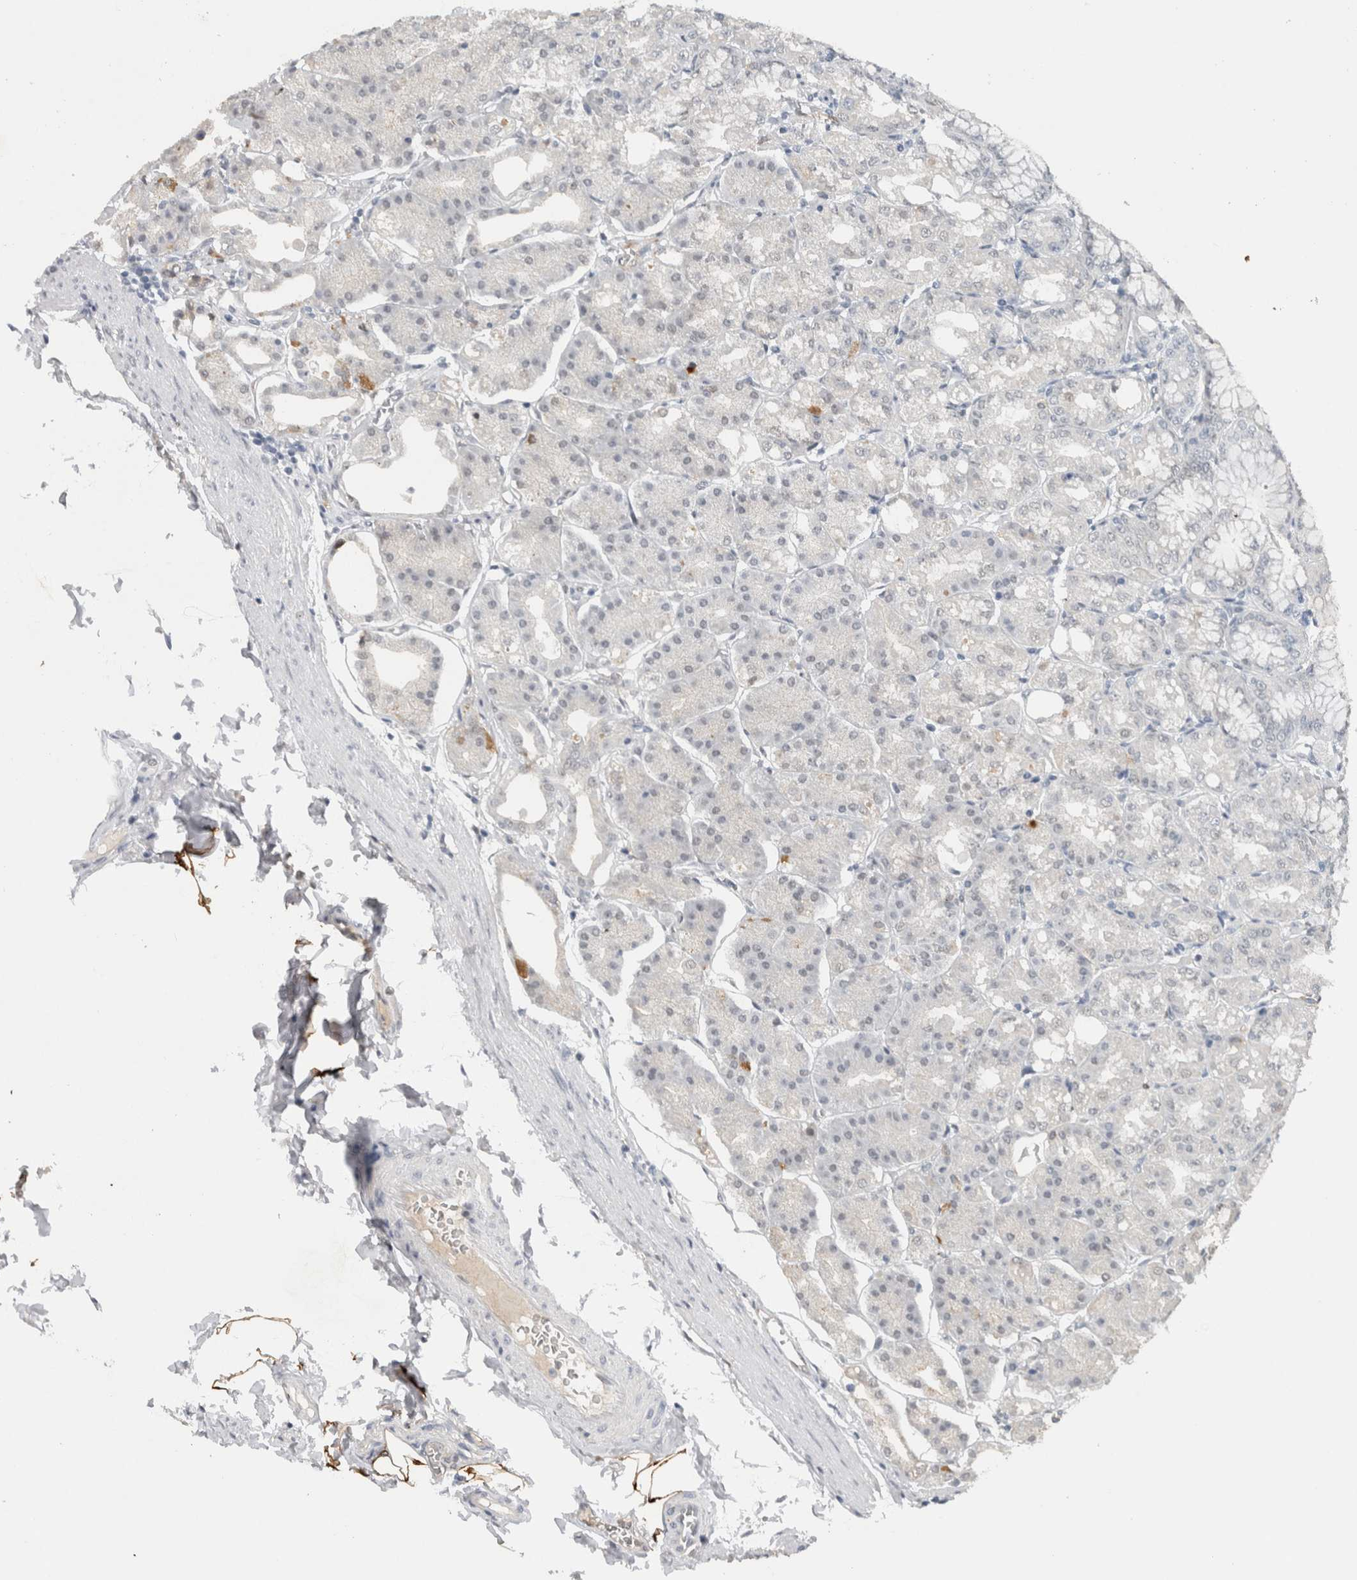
{"staining": {"intensity": "weak", "quantity": "<25%", "location": "nuclear"}, "tissue": "stomach", "cell_type": "Glandular cells", "image_type": "normal", "snomed": [{"axis": "morphology", "description": "Normal tissue, NOS"}, {"axis": "topography", "description": "Stomach, lower"}], "caption": "High magnification brightfield microscopy of normal stomach stained with DAB (brown) and counterstained with hematoxylin (blue): glandular cells show no significant staining. (Brightfield microscopy of DAB (3,3'-diaminobenzidine) IHC at high magnification).", "gene": "PRXL2A", "patient": {"sex": "male", "age": 71}}